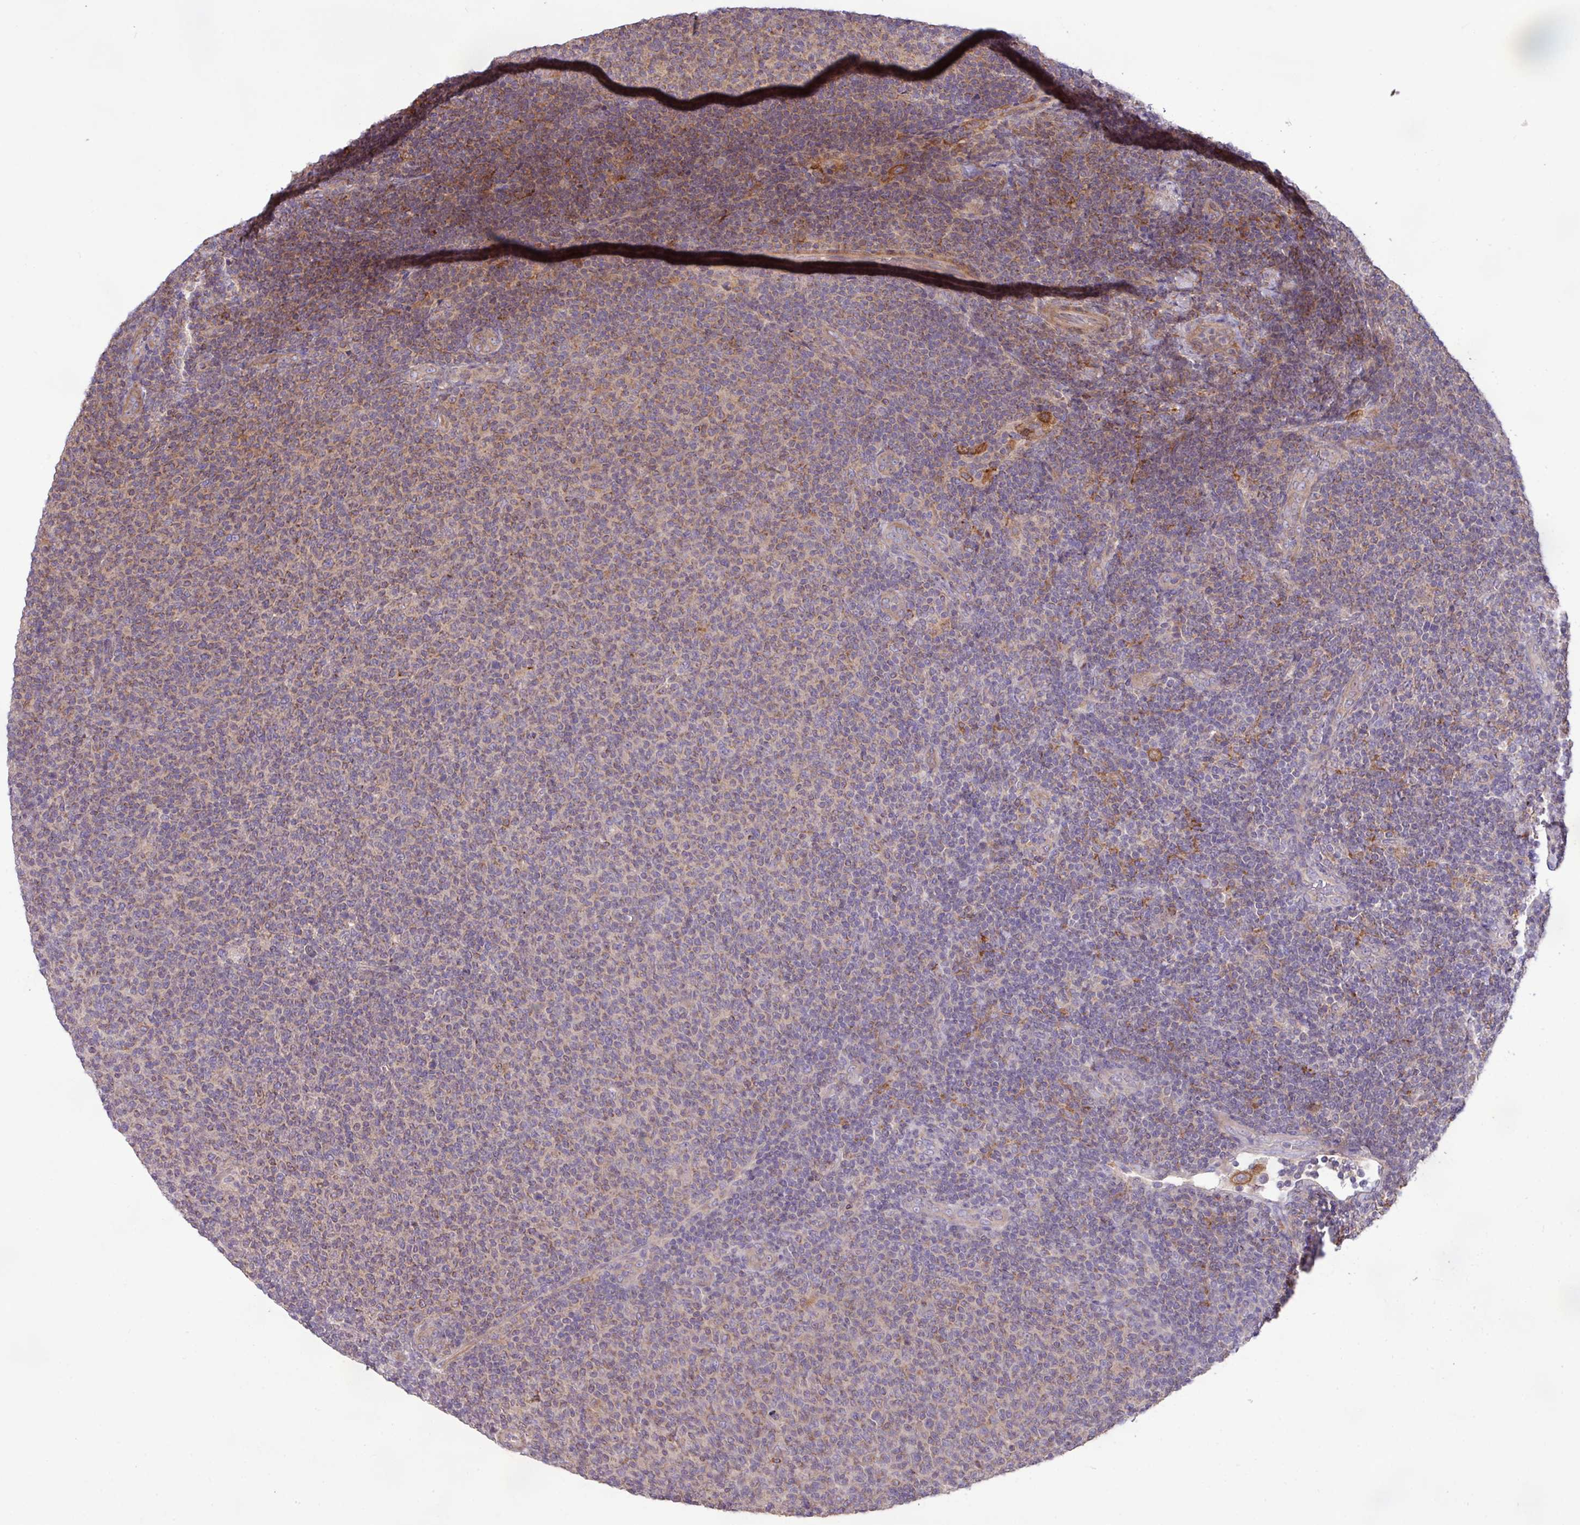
{"staining": {"intensity": "weak", "quantity": "25%-75%", "location": "cytoplasmic/membranous"}, "tissue": "lymphoma", "cell_type": "Tumor cells", "image_type": "cancer", "snomed": [{"axis": "morphology", "description": "Malignant lymphoma, non-Hodgkin's type, Low grade"}, {"axis": "topography", "description": "Lymph node"}], "caption": "Tumor cells show weak cytoplasmic/membranous expression in about 25%-75% of cells in malignant lymphoma, non-Hodgkin's type (low-grade).", "gene": "ARHGEF25", "patient": {"sex": "male", "age": 66}}